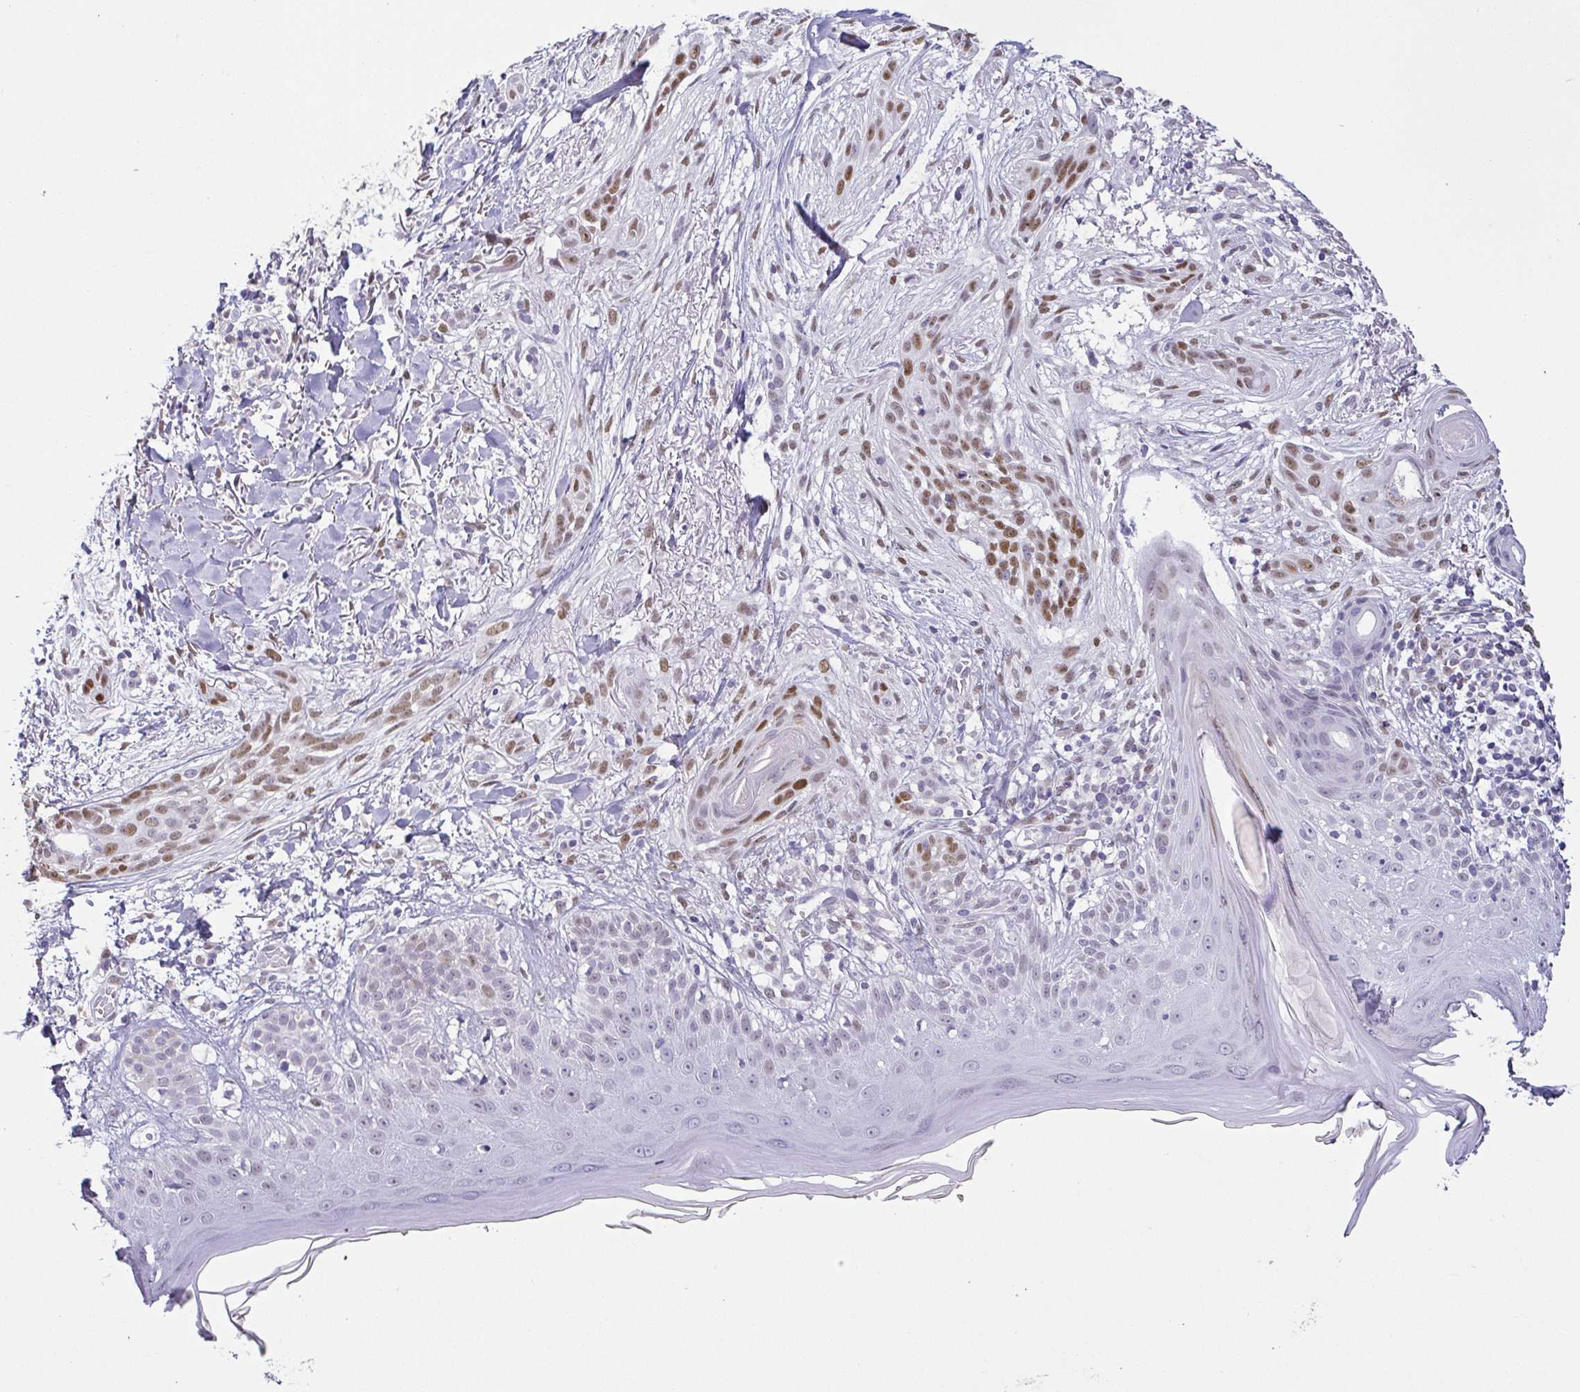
{"staining": {"intensity": "moderate", "quantity": "25%-75%", "location": "nuclear"}, "tissue": "skin cancer", "cell_type": "Tumor cells", "image_type": "cancer", "snomed": [{"axis": "morphology", "description": "Basal cell carcinoma"}, {"axis": "morphology", "description": "BCC, high aggressive"}, {"axis": "topography", "description": "Skin"}], "caption": "A photomicrograph showing moderate nuclear staining in approximately 25%-75% of tumor cells in bcc,  high aggressive (skin), as visualized by brown immunohistochemical staining.", "gene": "TCF3", "patient": {"sex": "male", "age": 64}}